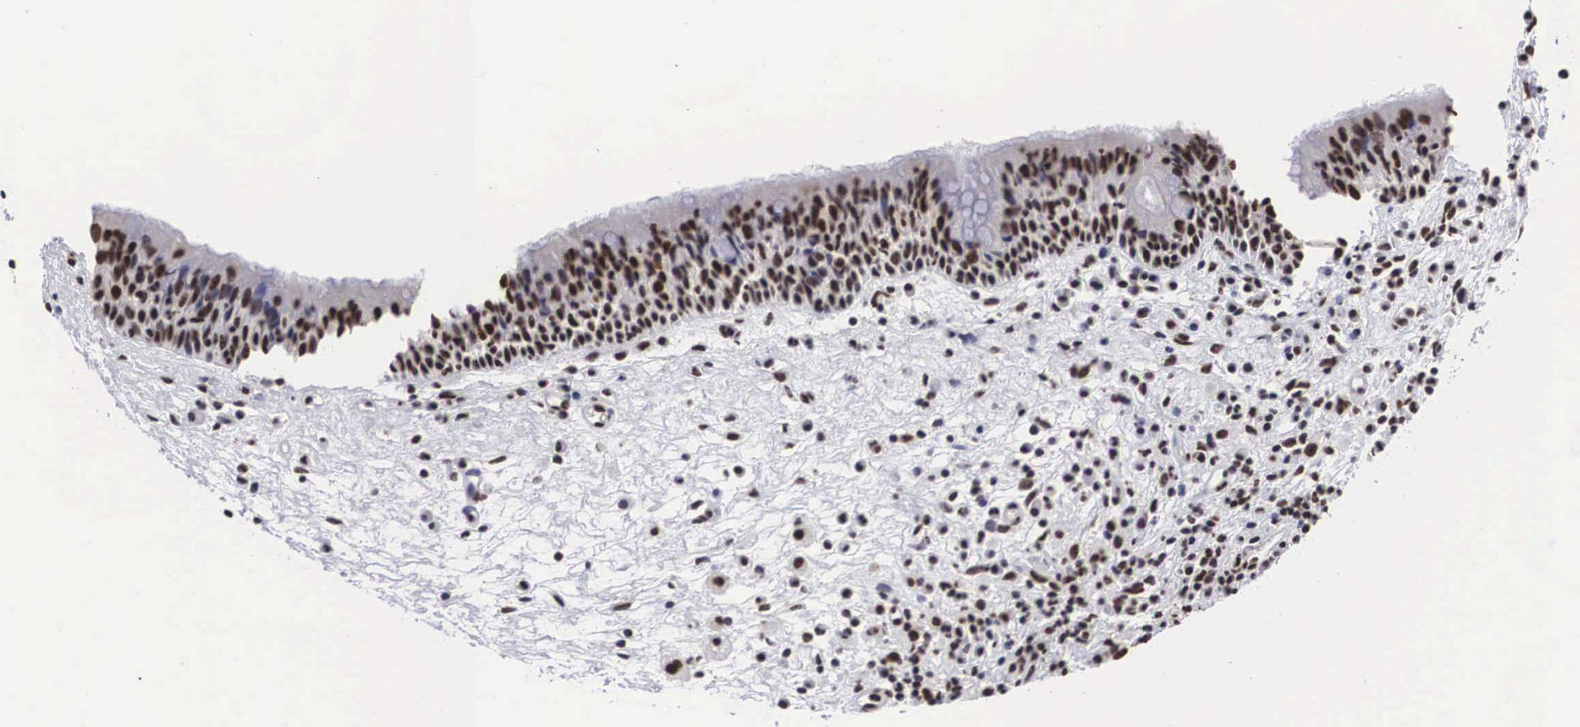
{"staining": {"intensity": "moderate", "quantity": ">75%", "location": "nuclear"}, "tissue": "nasopharynx", "cell_type": "Respiratory epithelial cells", "image_type": "normal", "snomed": [{"axis": "morphology", "description": "Normal tissue, NOS"}, {"axis": "topography", "description": "Nasopharynx"}], "caption": "Nasopharynx was stained to show a protein in brown. There is medium levels of moderate nuclear staining in approximately >75% of respiratory epithelial cells. Using DAB (3,3'-diaminobenzidine) (brown) and hematoxylin (blue) stains, captured at high magnification using brightfield microscopy.", "gene": "ACIN1", "patient": {"sex": "male", "age": 63}}